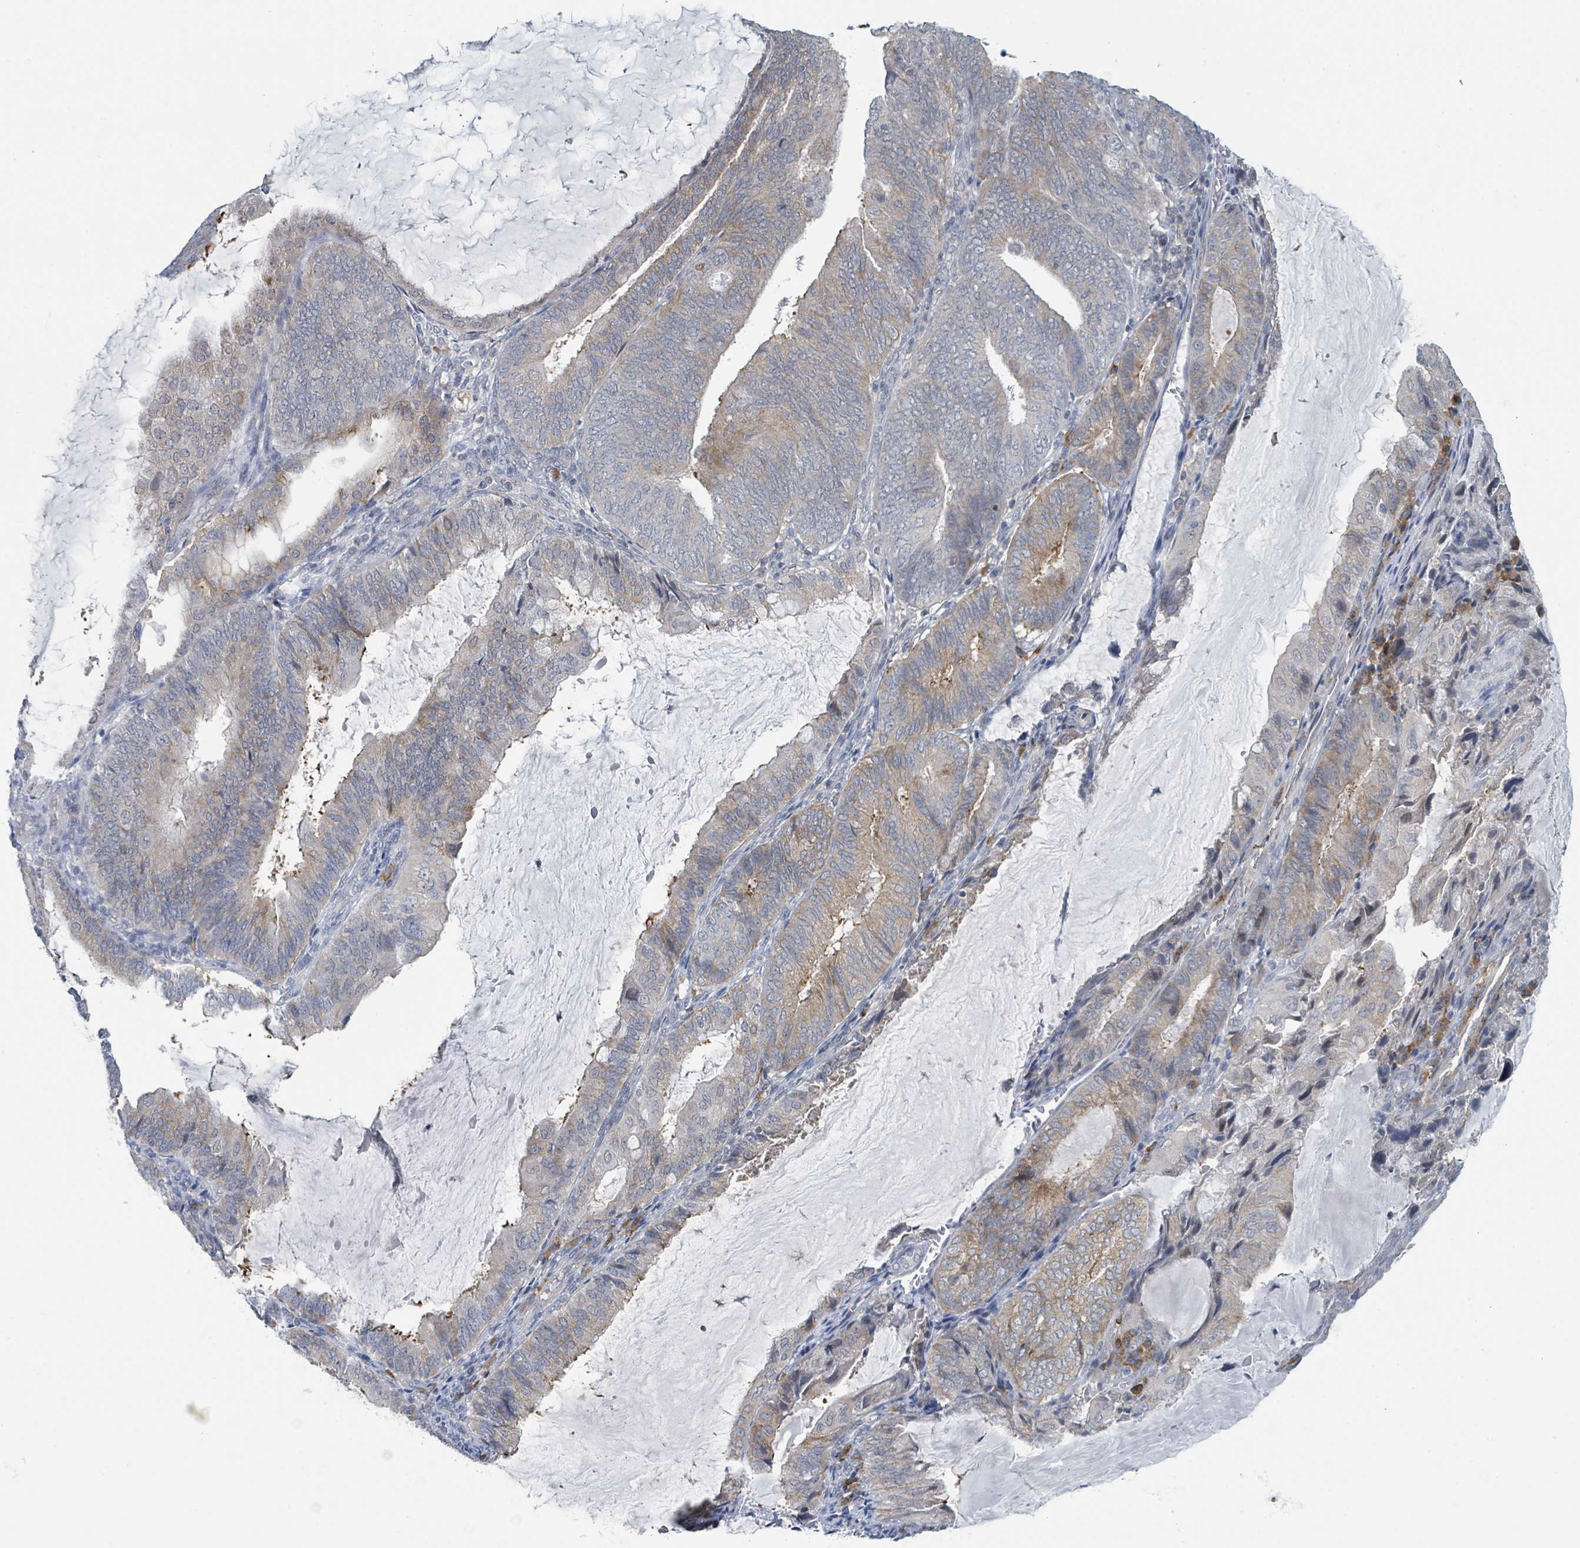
{"staining": {"intensity": "weak", "quantity": "25%-75%", "location": "cytoplasmic/membranous"}, "tissue": "endometrial cancer", "cell_type": "Tumor cells", "image_type": "cancer", "snomed": [{"axis": "morphology", "description": "Adenocarcinoma, NOS"}, {"axis": "topography", "description": "Endometrium"}], "caption": "High-magnification brightfield microscopy of endometrial cancer (adenocarcinoma) stained with DAB (brown) and counterstained with hematoxylin (blue). tumor cells exhibit weak cytoplasmic/membranous staining is identified in approximately25%-75% of cells. The staining is performed using DAB (3,3'-diaminobenzidine) brown chromogen to label protein expression. The nuclei are counter-stained blue using hematoxylin.", "gene": "ANKRD55", "patient": {"sex": "female", "age": 81}}